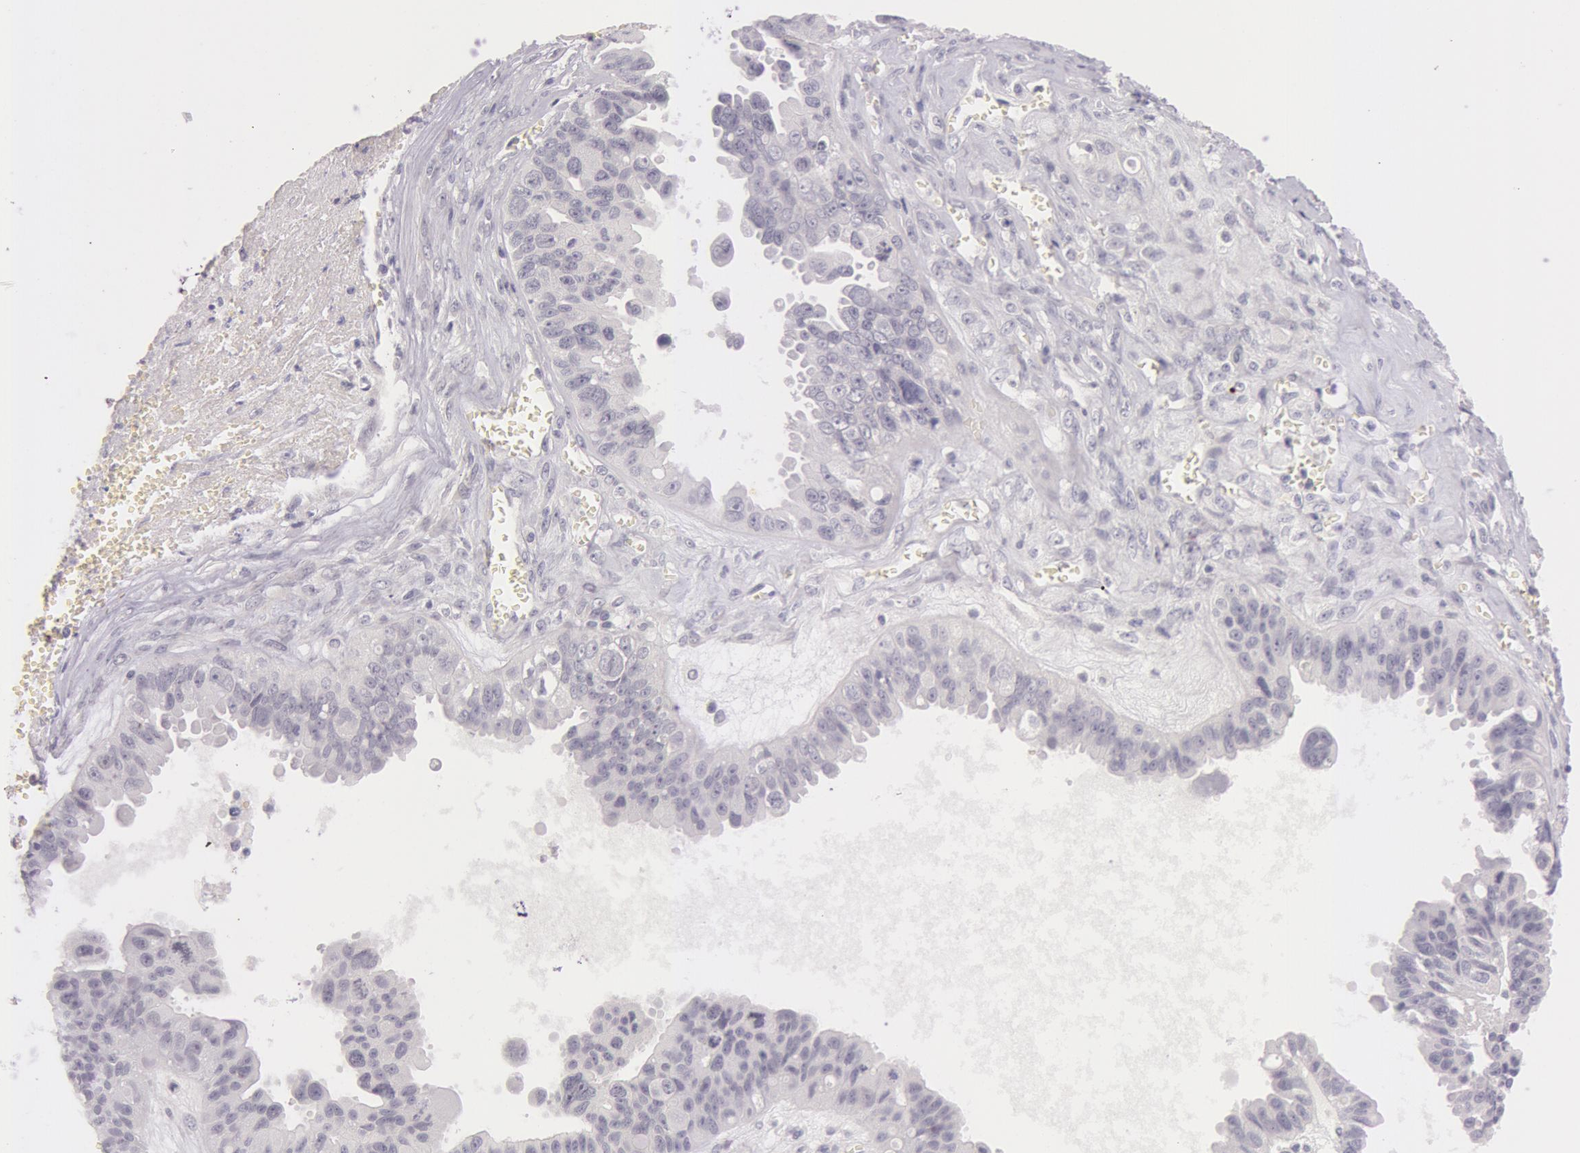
{"staining": {"intensity": "negative", "quantity": "none", "location": "none"}, "tissue": "ovarian cancer", "cell_type": "Tumor cells", "image_type": "cancer", "snomed": [{"axis": "morphology", "description": "Carcinoma, endometroid"}, {"axis": "topography", "description": "Ovary"}], "caption": "Immunohistochemical staining of human endometroid carcinoma (ovarian) displays no significant positivity in tumor cells.", "gene": "RBMY1F", "patient": {"sex": "female", "age": 85}}